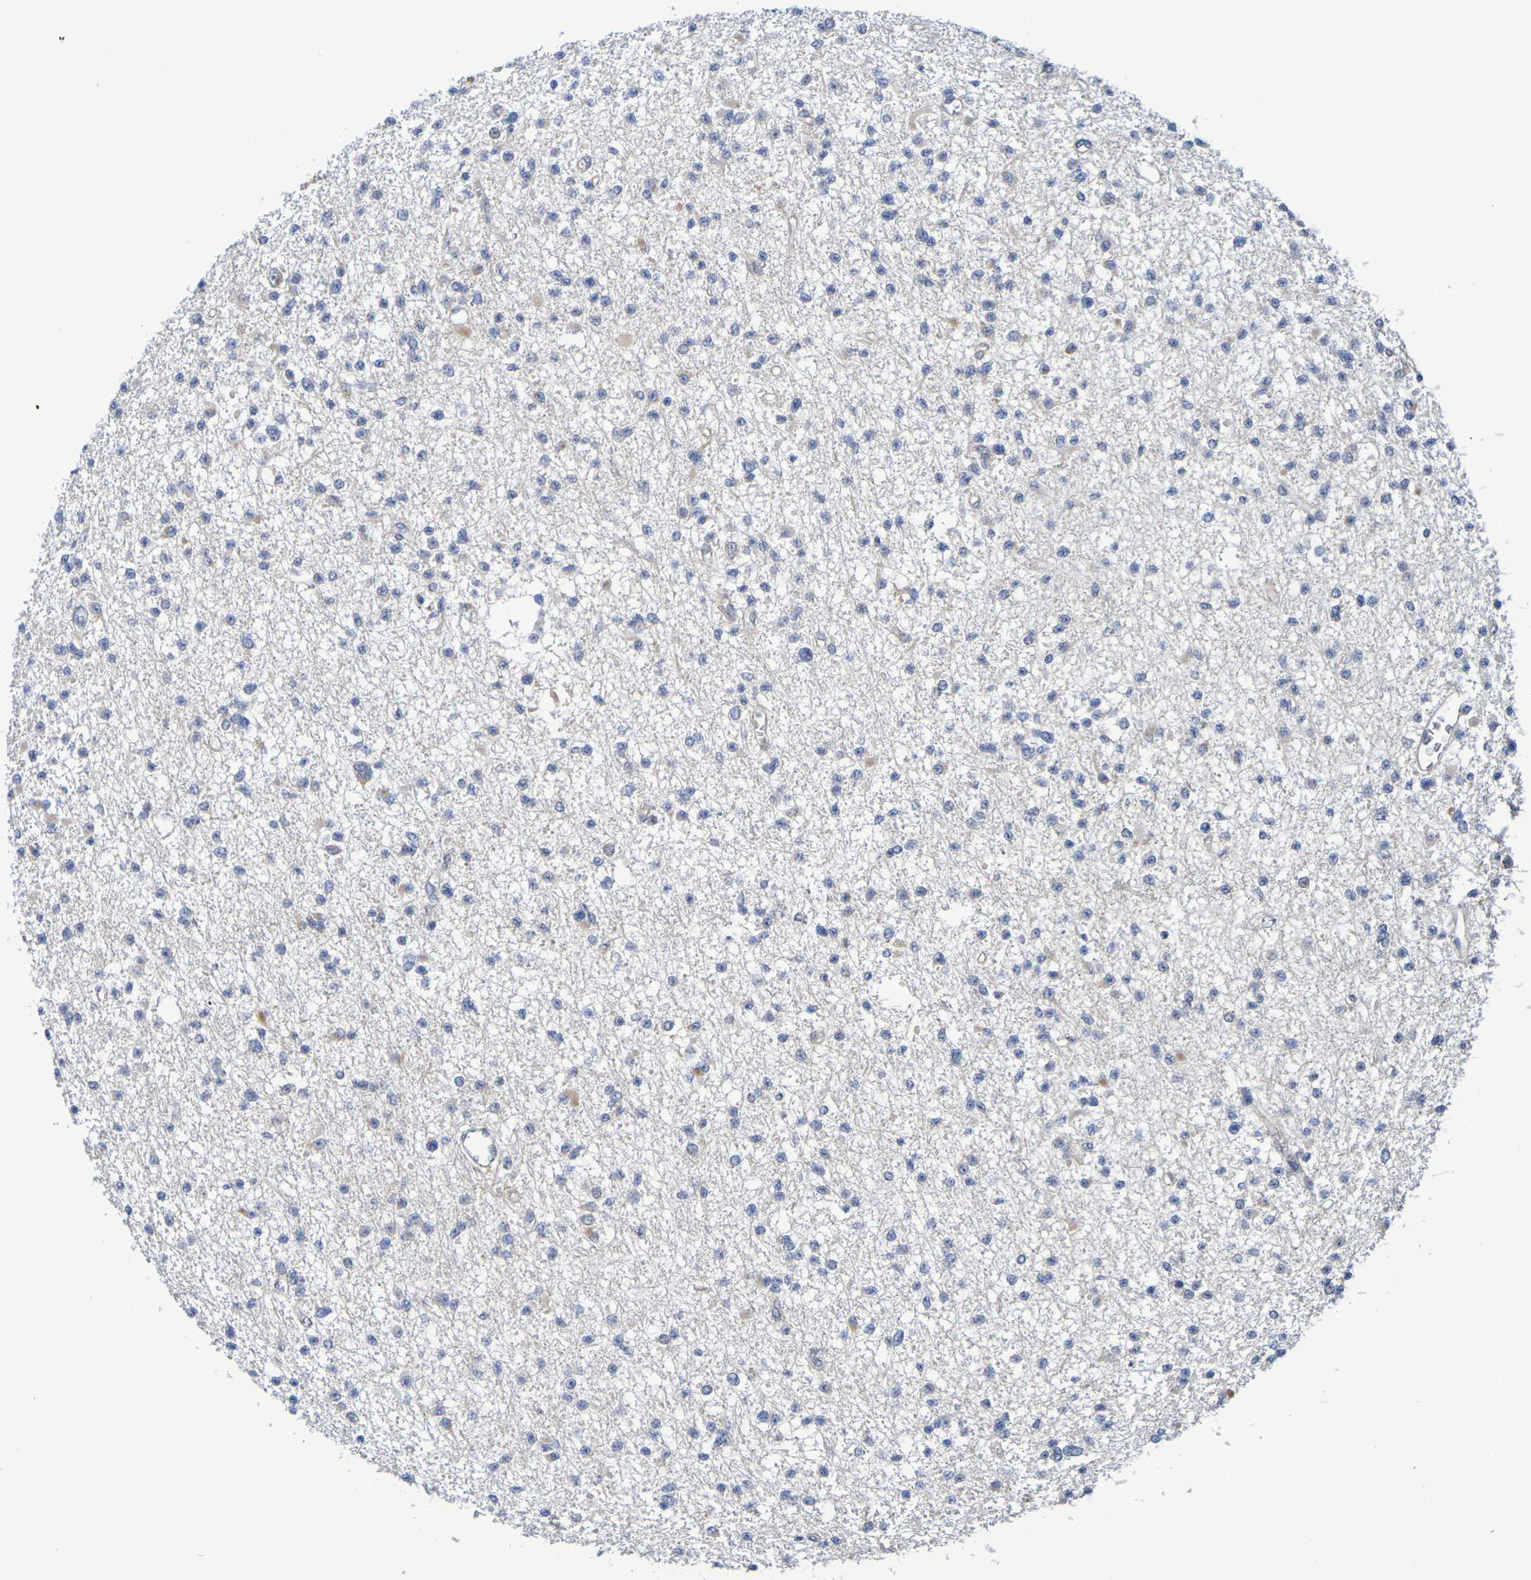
{"staining": {"intensity": "weak", "quantity": "25%-75%", "location": "cytoplasmic/membranous"}, "tissue": "glioma", "cell_type": "Tumor cells", "image_type": "cancer", "snomed": [{"axis": "morphology", "description": "Glioma, malignant, Low grade"}, {"axis": "topography", "description": "Brain"}], "caption": "Immunohistochemical staining of human malignant glioma (low-grade) displays weak cytoplasmic/membranous protein staining in approximately 25%-75% of tumor cells. (IHC, brightfield microscopy, high magnification).", "gene": "SDC4", "patient": {"sex": "female", "age": 22}}